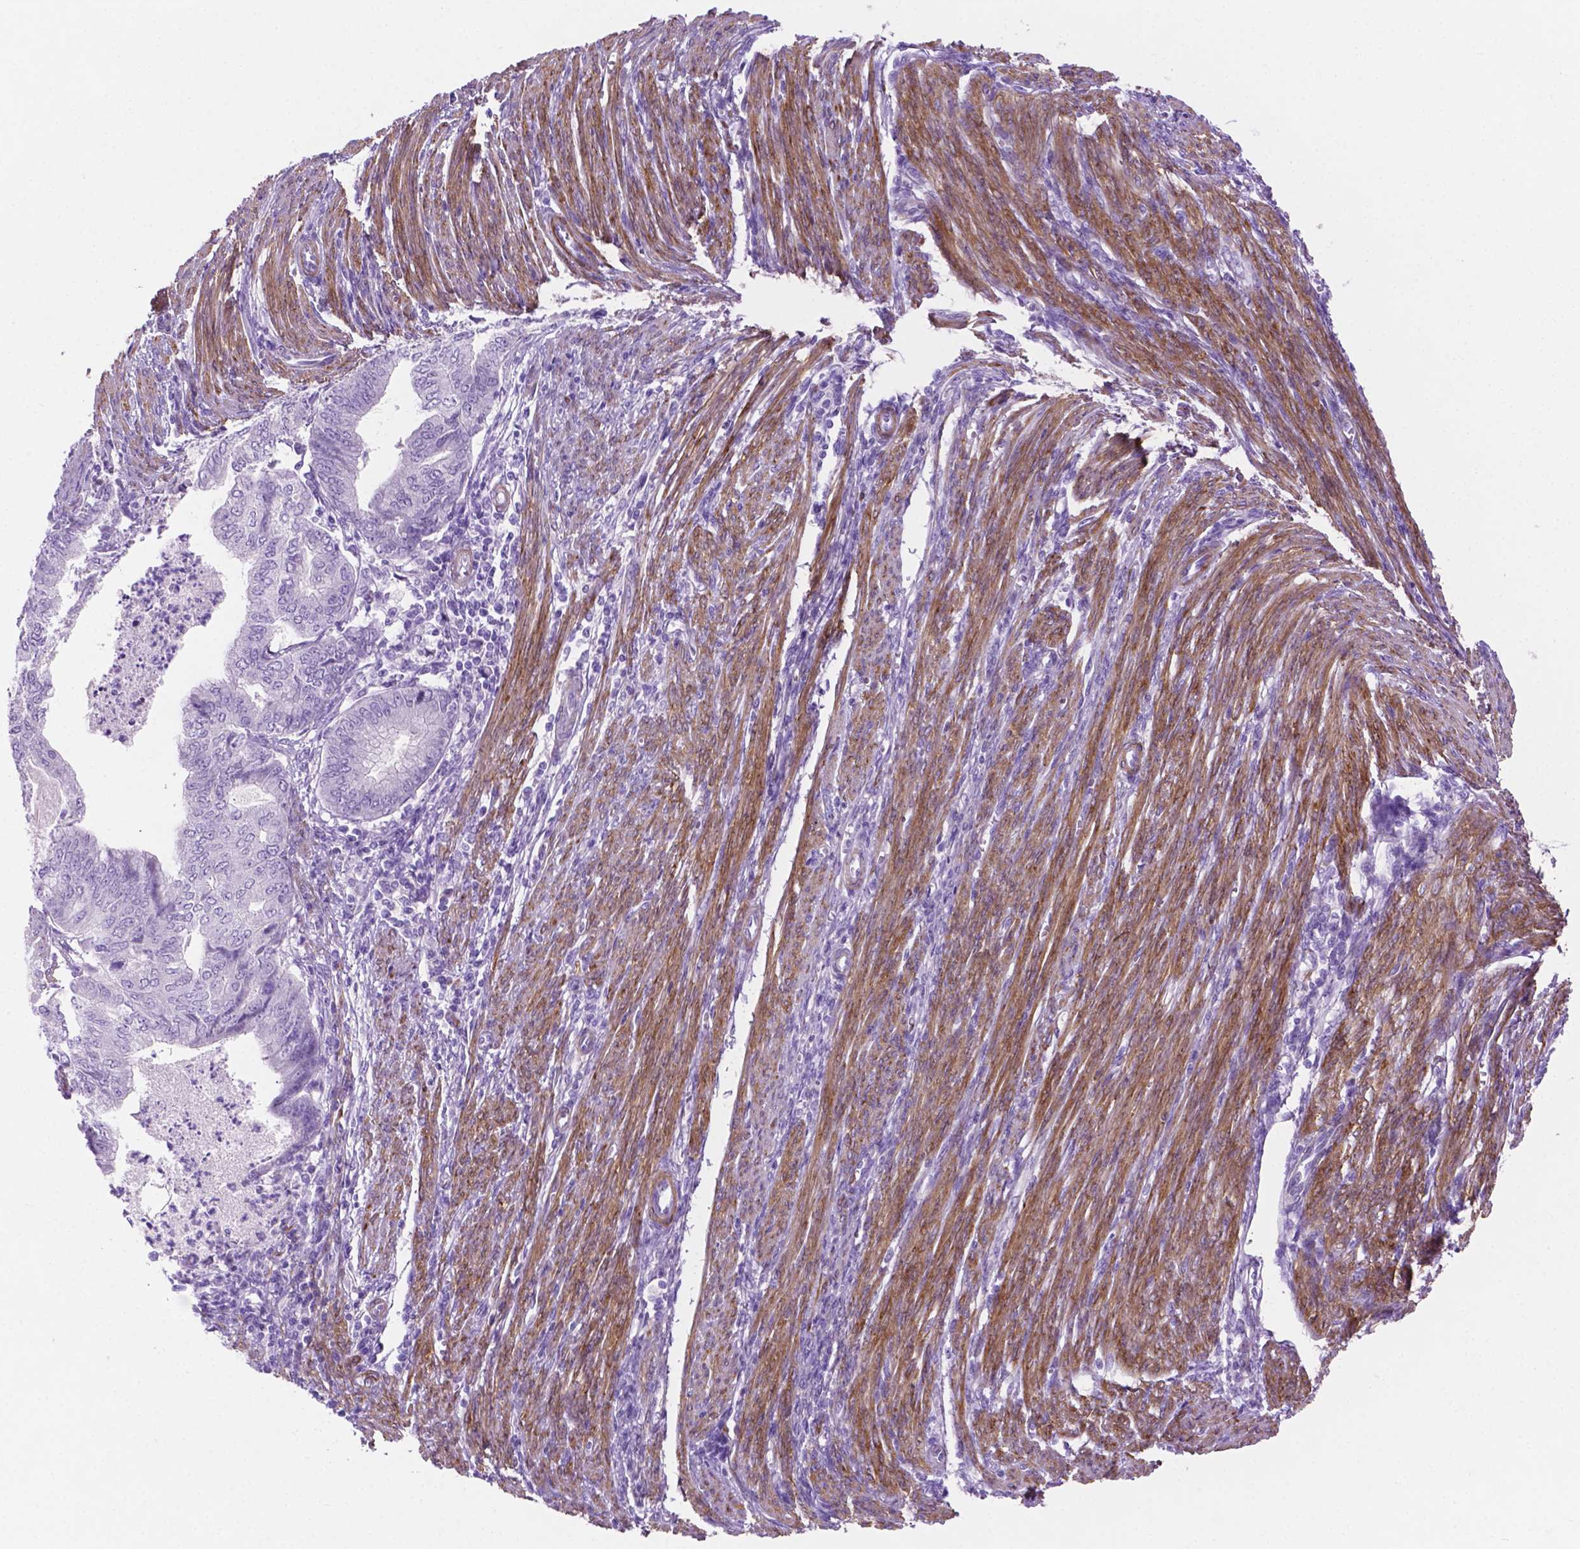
{"staining": {"intensity": "negative", "quantity": "none", "location": "none"}, "tissue": "endometrial cancer", "cell_type": "Tumor cells", "image_type": "cancer", "snomed": [{"axis": "morphology", "description": "Adenocarcinoma, NOS"}, {"axis": "topography", "description": "Endometrium"}], "caption": "Tumor cells are negative for protein expression in human adenocarcinoma (endometrial).", "gene": "ASPG", "patient": {"sex": "female", "age": 79}}